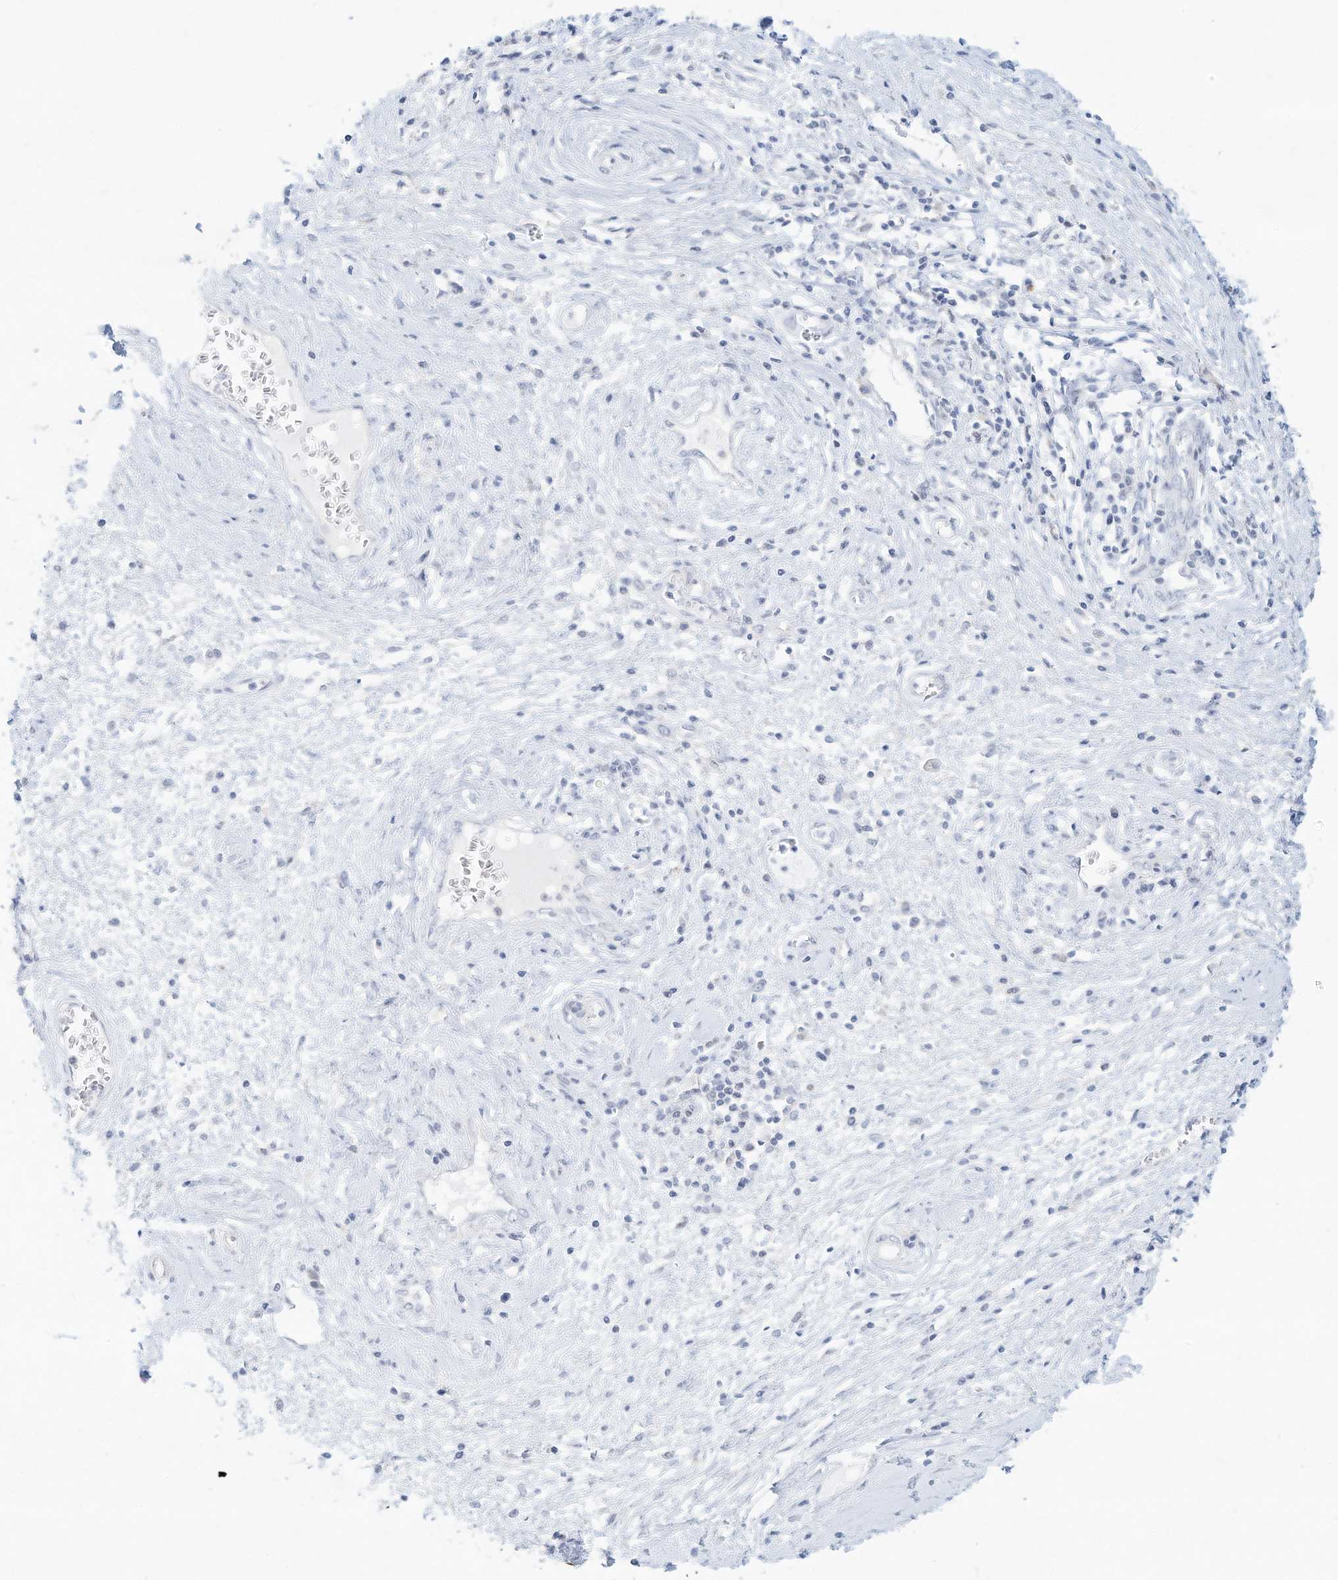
{"staining": {"intensity": "negative", "quantity": "none", "location": "none"}, "tissue": "cervical cancer", "cell_type": "Tumor cells", "image_type": "cancer", "snomed": [{"axis": "morphology", "description": "Adenocarcinoma, NOS"}, {"axis": "topography", "description": "Cervix"}], "caption": "DAB (3,3'-diaminobenzidine) immunohistochemical staining of cervical adenocarcinoma exhibits no significant expression in tumor cells. (Stains: DAB (3,3'-diaminobenzidine) immunohistochemistry with hematoxylin counter stain, Microscopy: brightfield microscopy at high magnification).", "gene": "PAK6", "patient": {"sex": "female", "age": 44}}